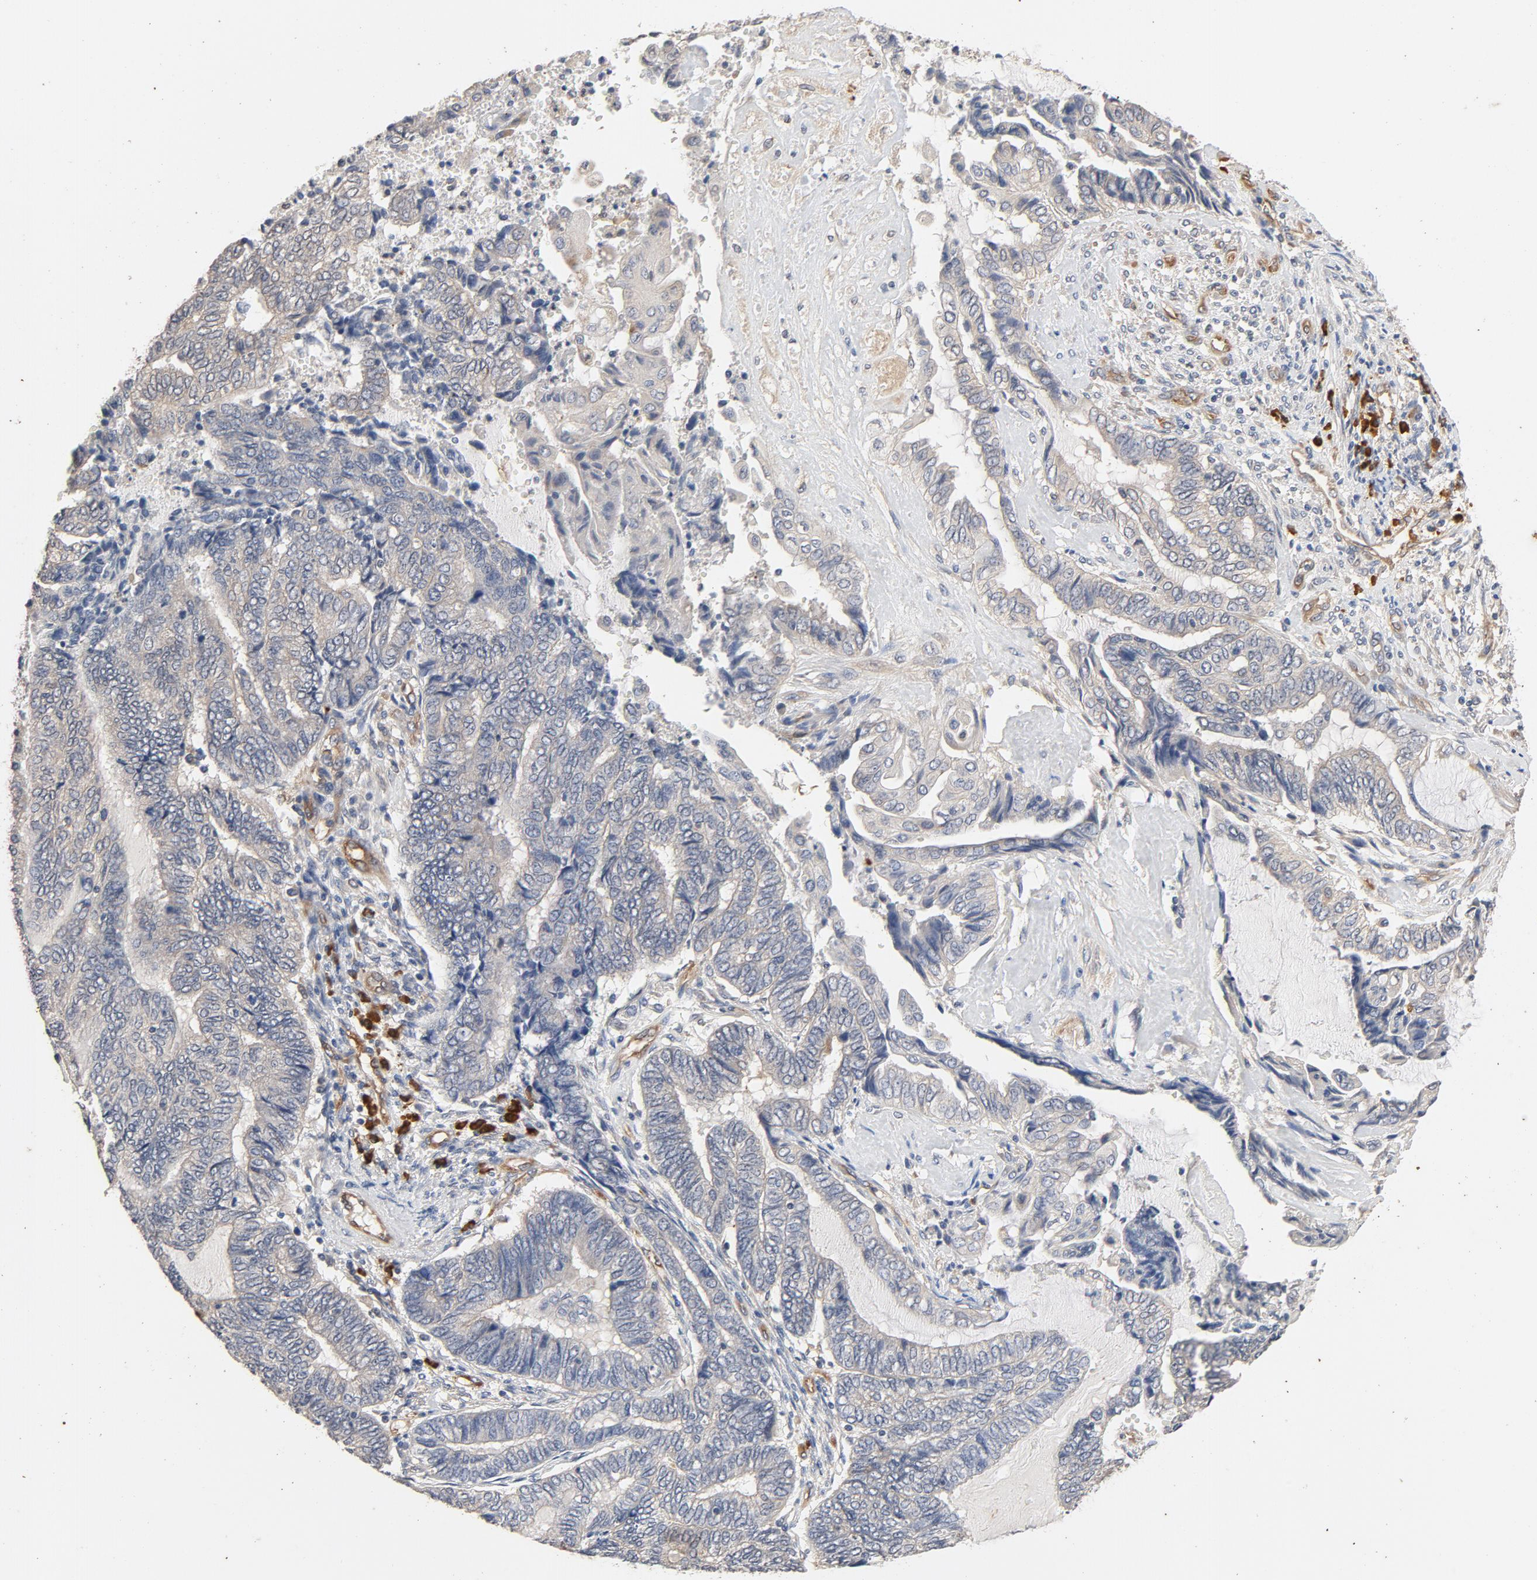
{"staining": {"intensity": "weak", "quantity": ">75%", "location": "cytoplasmic/membranous"}, "tissue": "endometrial cancer", "cell_type": "Tumor cells", "image_type": "cancer", "snomed": [{"axis": "morphology", "description": "Adenocarcinoma, NOS"}, {"axis": "topography", "description": "Uterus"}, {"axis": "topography", "description": "Endometrium"}], "caption": "Brown immunohistochemical staining in endometrial cancer shows weak cytoplasmic/membranous staining in approximately >75% of tumor cells. (DAB IHC, brown staining for protein, blue staining for nuclei).", "gene": "UBE2J1", "patient": {"sex": "female", "age": 70}}